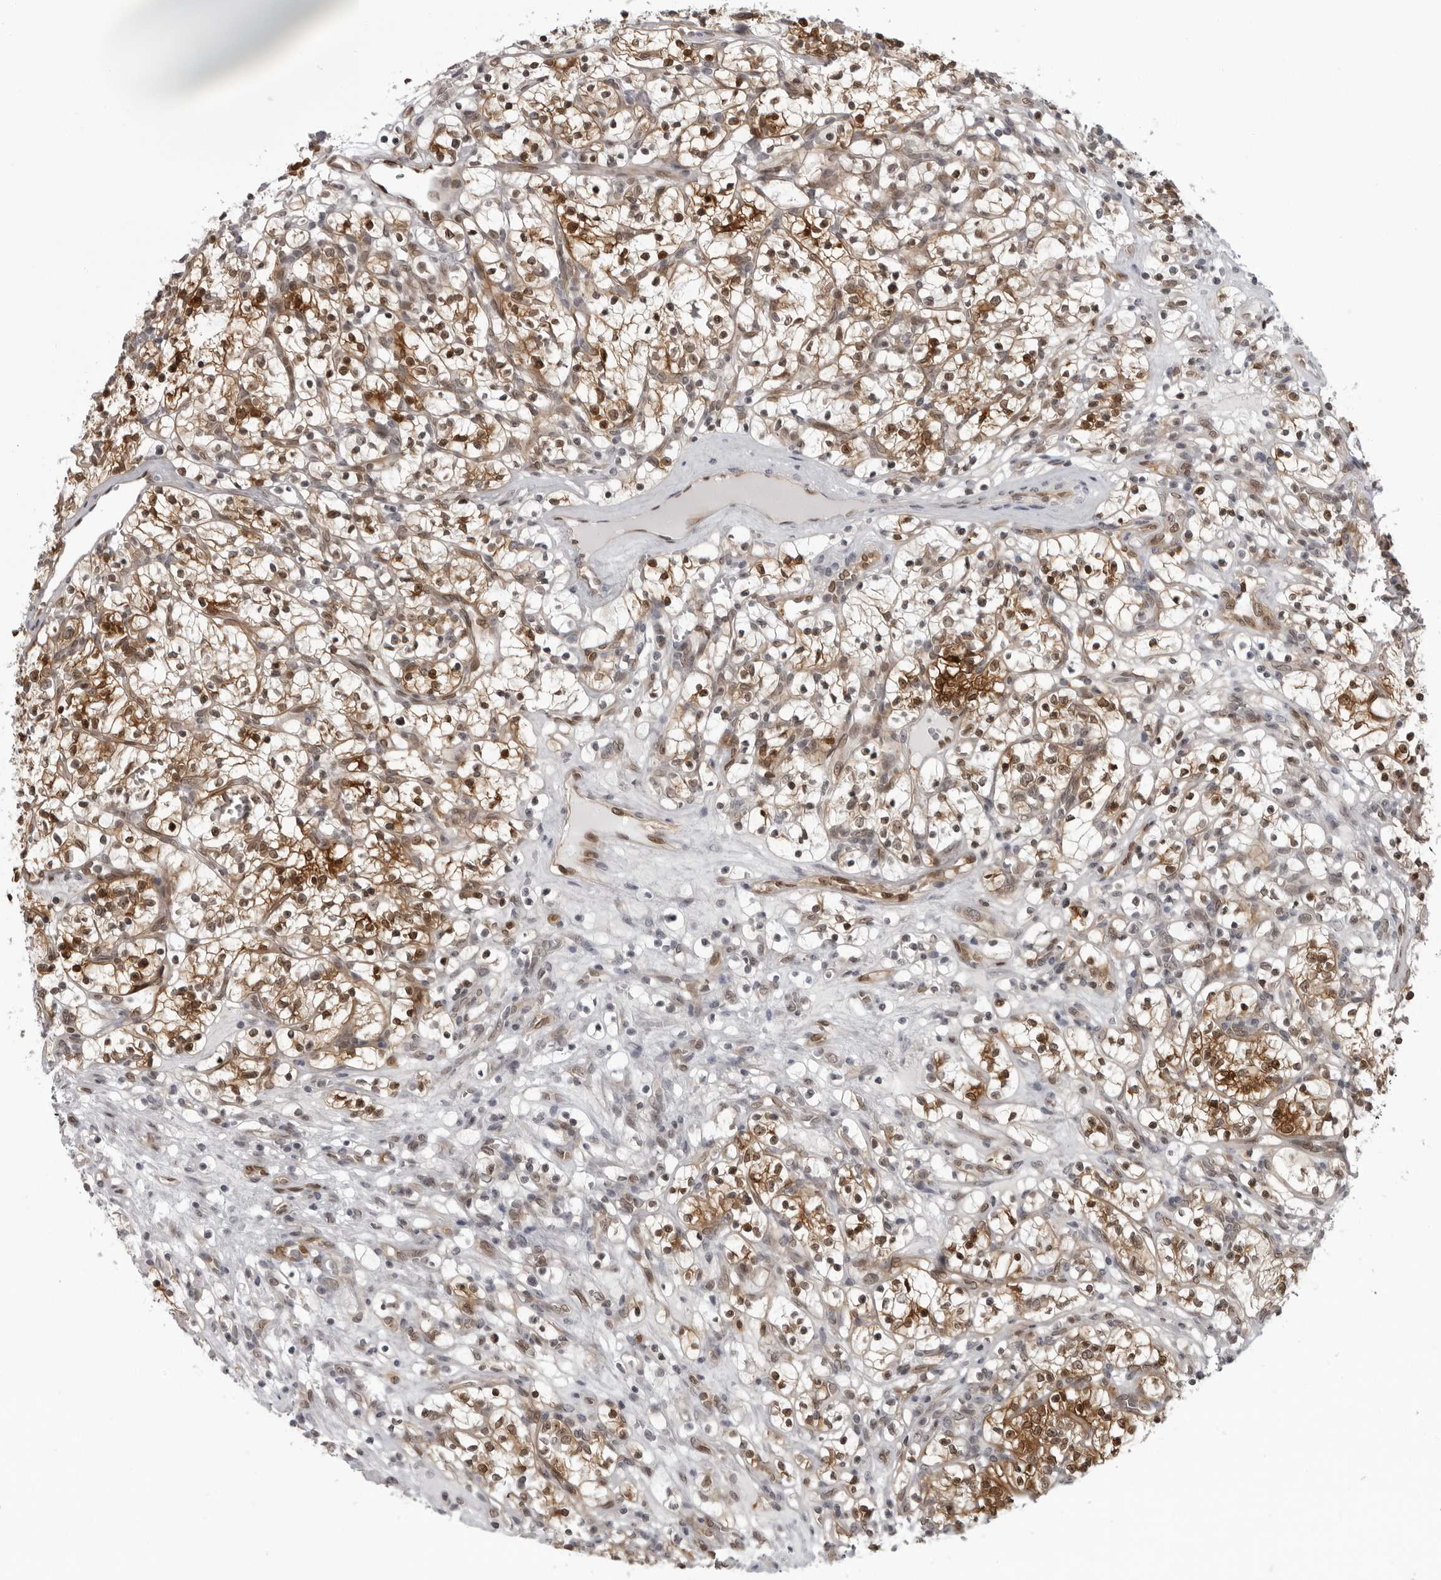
{"staining": {"intensity": "moderate", "quantity": ">75%", "location": "cytoplasmic/membranous,nuclear"}, "tissue": "renal cancer", "cell_type": "Tumor cells", "image_type": "cancer", "snomed": [{"axis": "morphology", "description": "Adenocarcinoma, NOS"}, {"axis": "topography", "description": "Kidney"}], "caption": "This is an image of IHC staining of adenocarcinoma (renal), which shows moderate staining in the cytoplasmic/membranous and nuclear of tumor cells.", "gene": "MAPK12", "patient": {"sex": "female", "age": 57}}